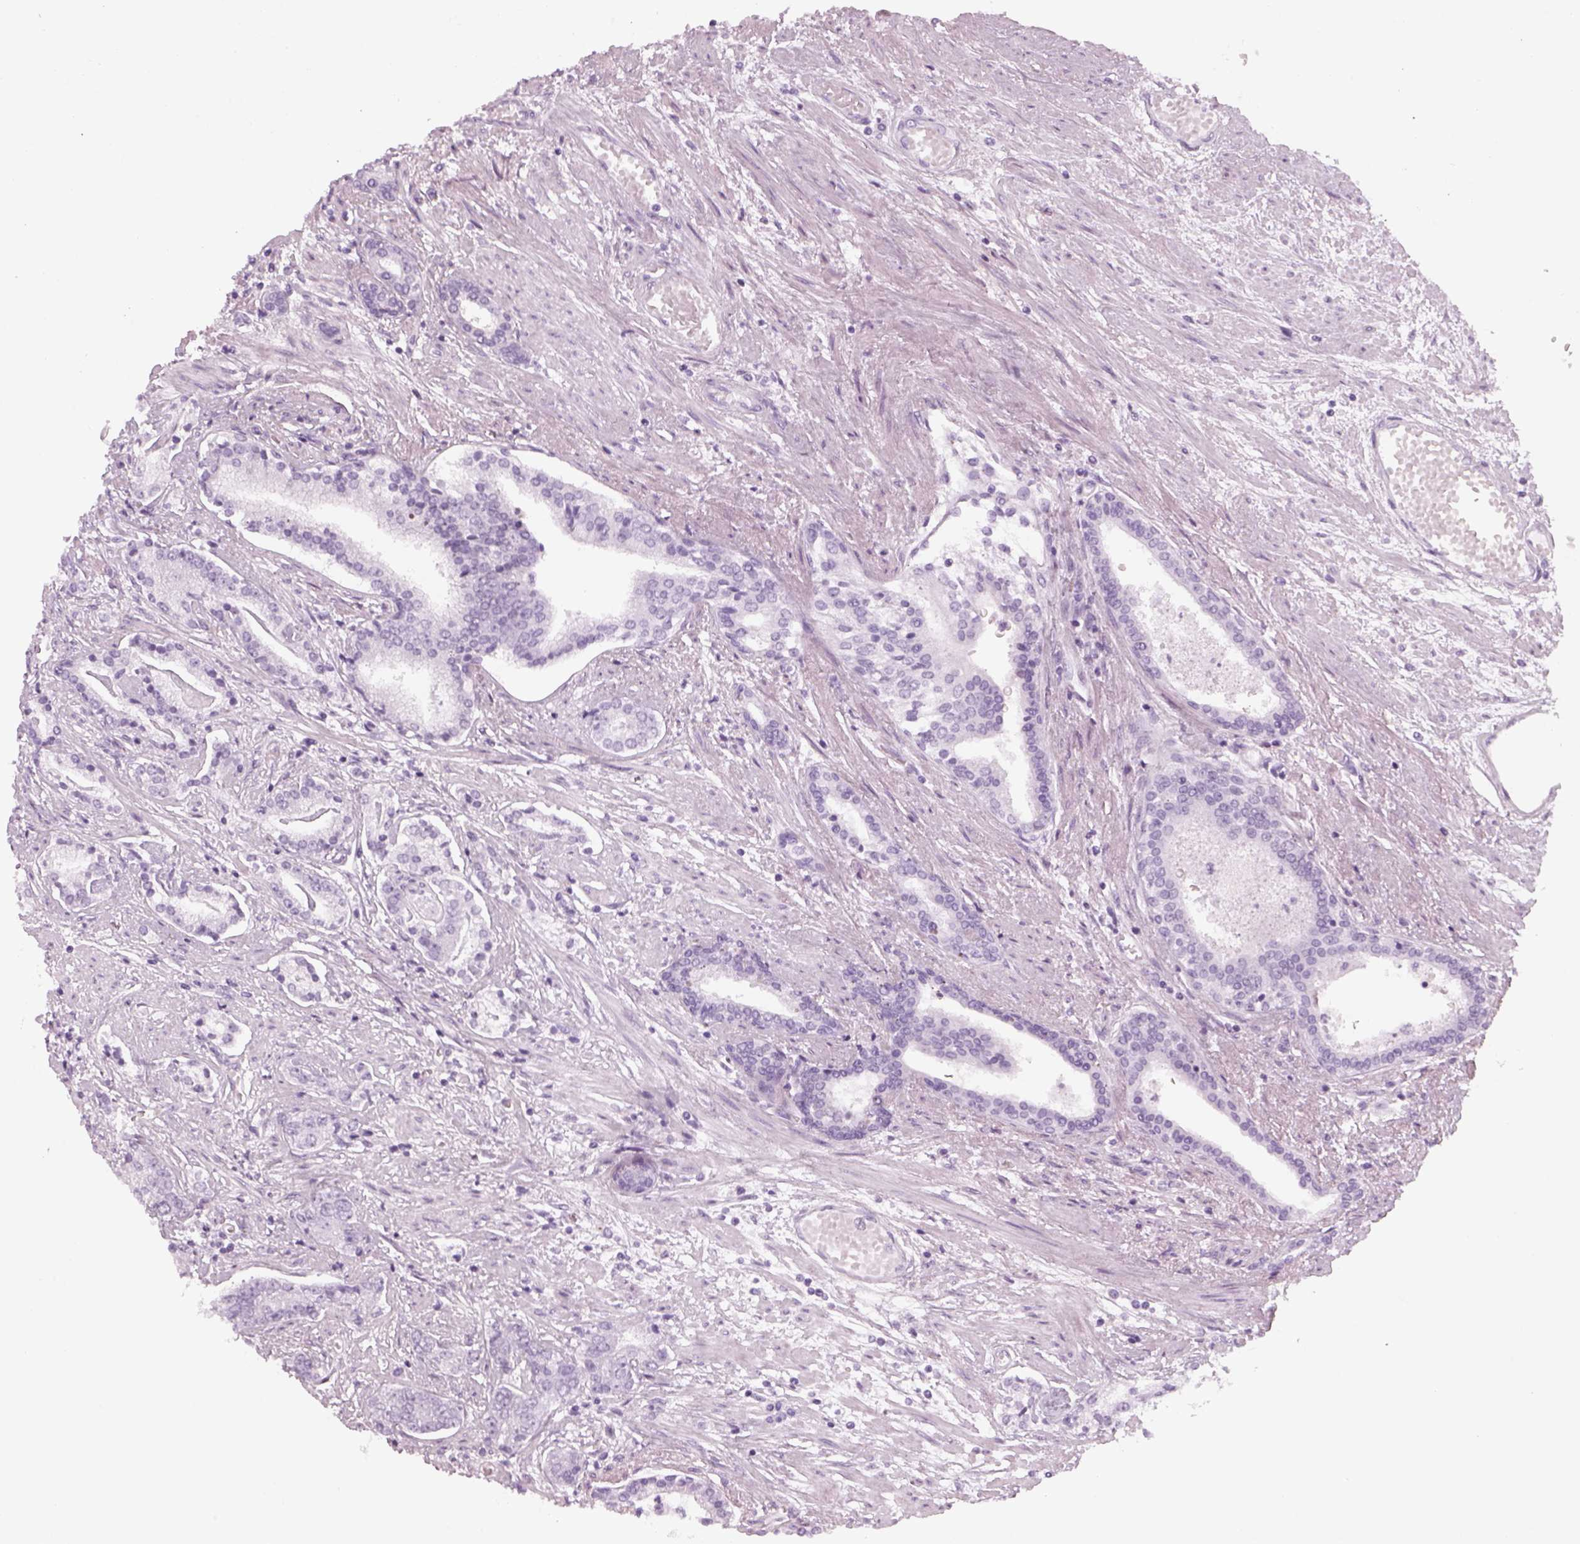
{"staining": {"intensity": "negative", "quantity": "none", "location": "none"}, "tissue": "prostate cancer", "cell_type": "Tumor cells", "image_type": "cancer", "snomed": [{"axis": "morphology", "description": "Adenocarcinoma, NOS"}, {"axis": "topography", "description": "Prostate"}], "caption": "Immunohistochemistry photomicrograph of human adenocarcinoma (prostate) stained for a protein (brown), which displays no positivity in tumor cells.", "gene": "PABPC1L2B", "patient": {"sex": "male", "age": 64}}